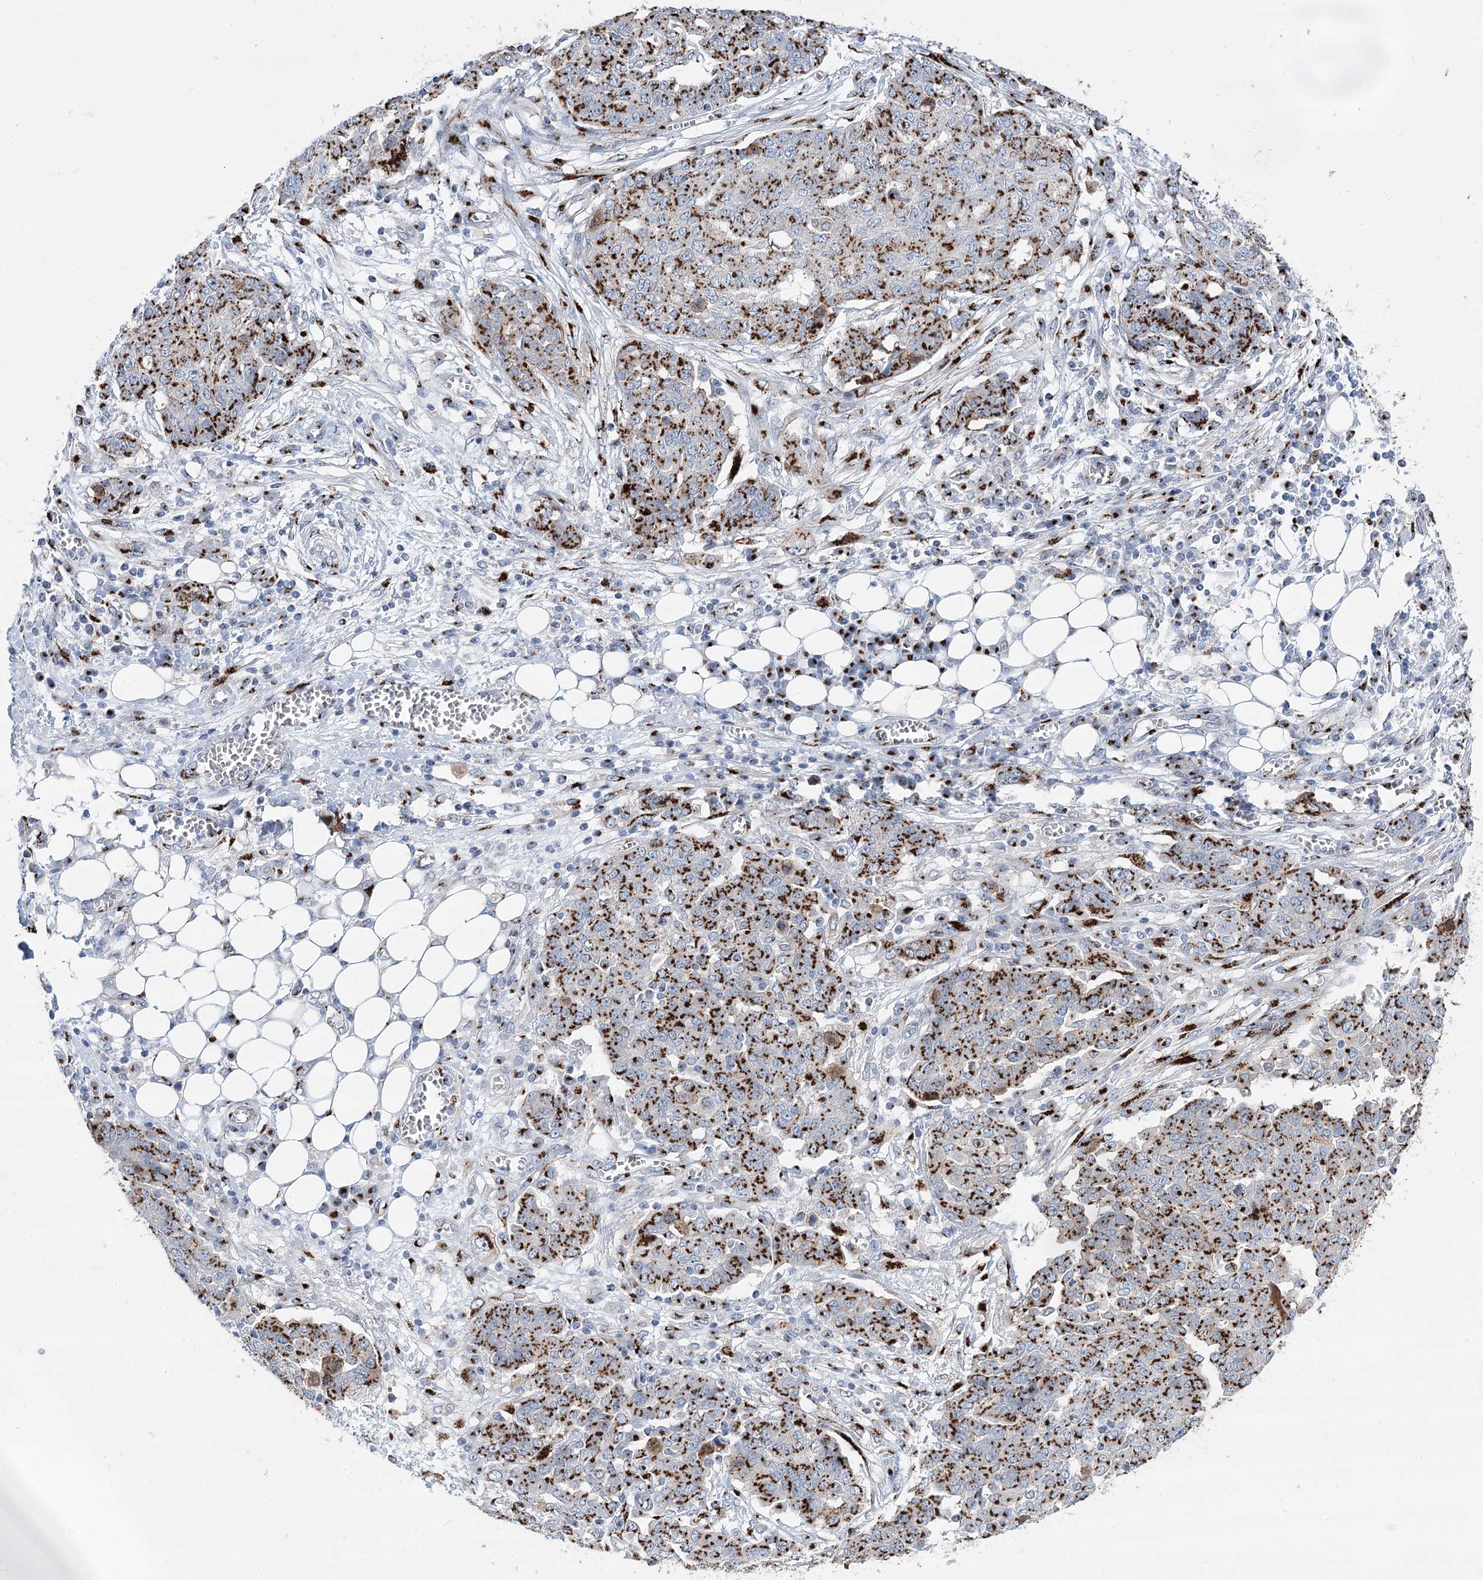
{"staining": {"intensity": "strong", "quantity": ">75%", "location": "cytoplasmic/membranous"}, "tissue": "ovarian cancer", "cell_type": "Tumor cells", "image_type": "cancer", "snomed": [{"axis": "morphology", "description": "Cystadenocarcinoma, serous, NOS"}, {"axis": "topography", "description": "Soft tissue"}, {"axis": "topography", "description": "Ovary"}], "caption": "This photomicrograph displays ovarian serous cystadenocarcinoma stained with IHC to label a protein in brown. The cytoplasmic/membranous of tumor cells show strong positivity for the protein. Nuclei are counter-stained blue.", "gene": "TMEM165", "patient": {"sex": "female", "age": 57}}